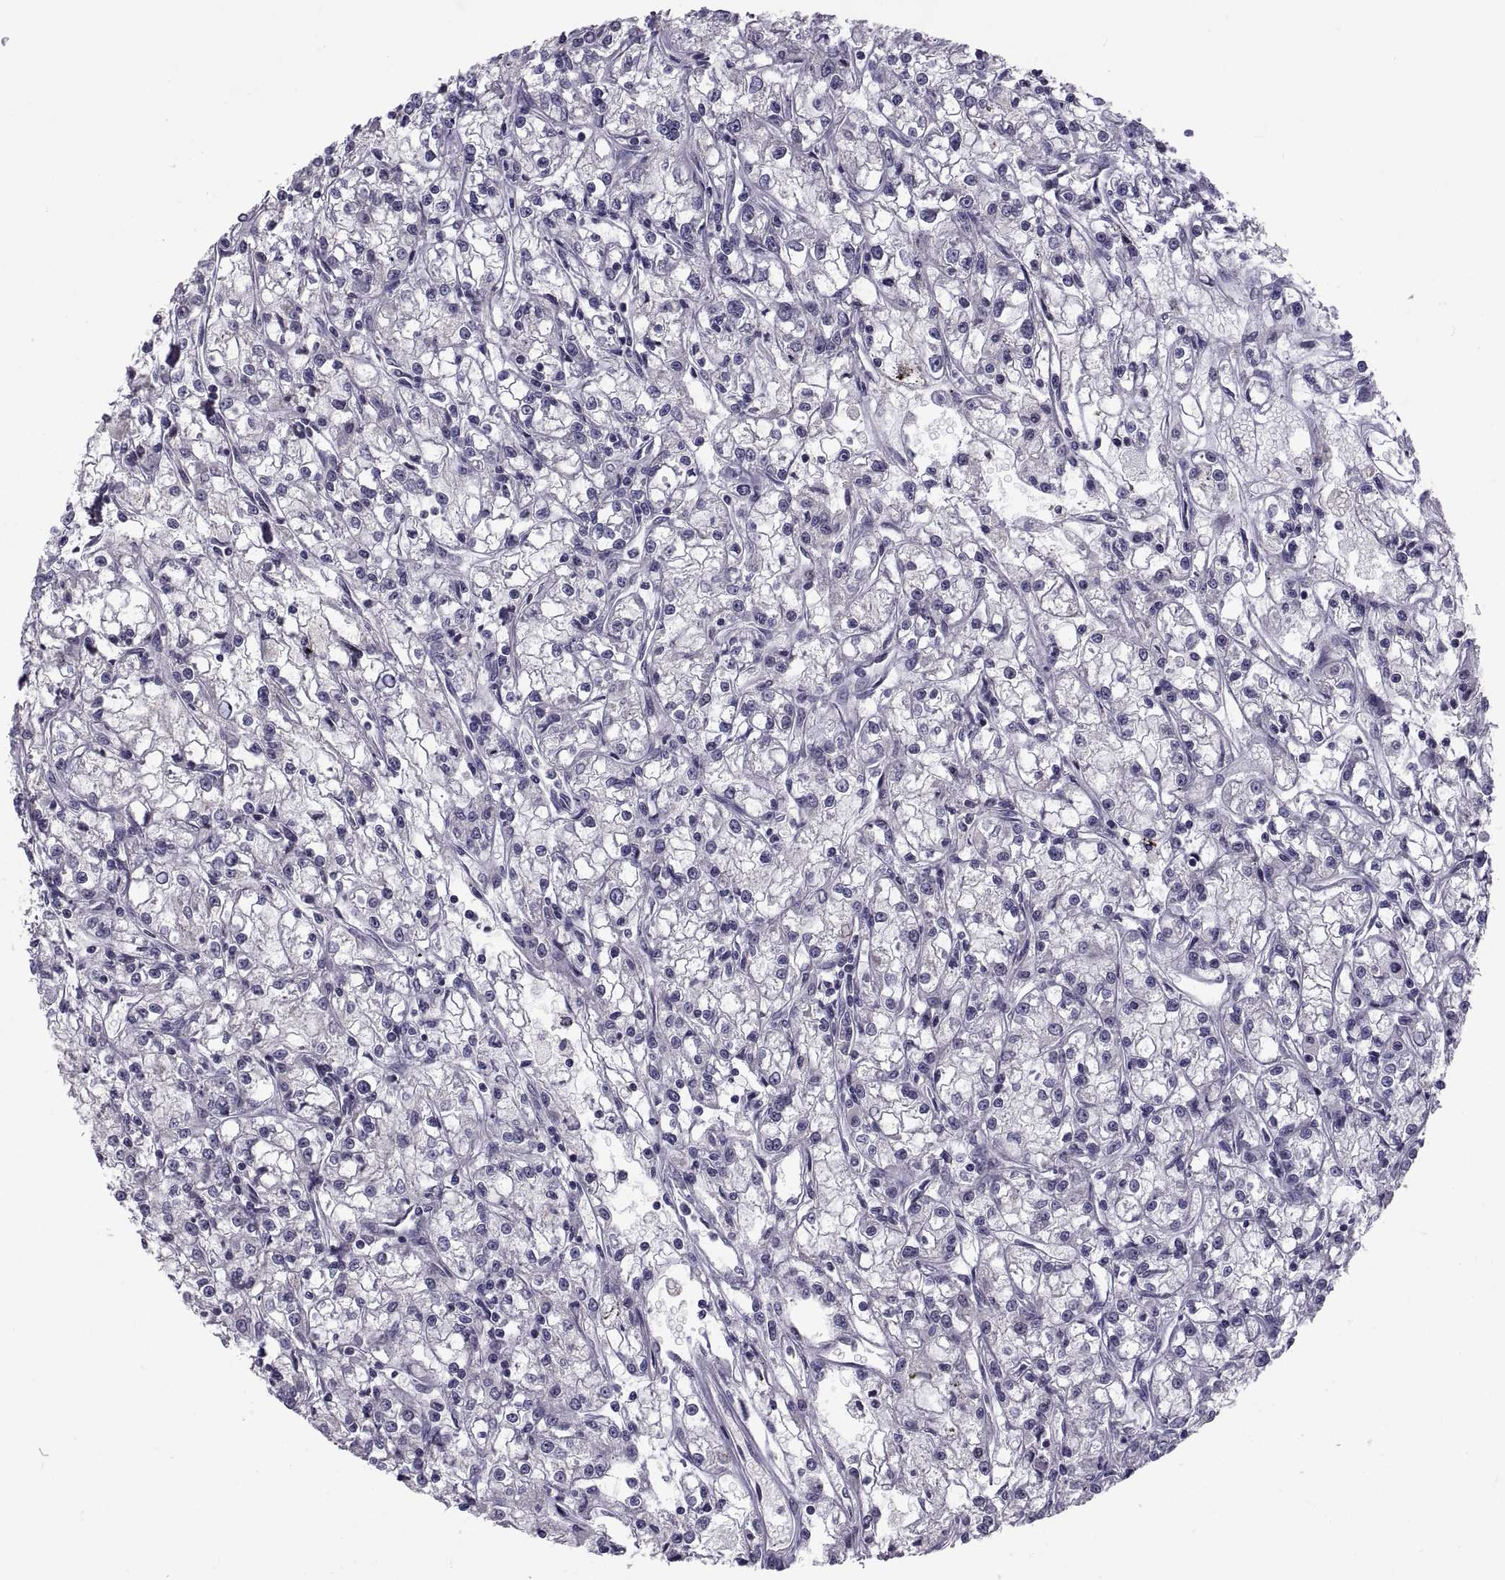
{"staining": {"intensity": "negative", "quantity": "none", "location": "none"}, "tissue": "renal cancer", "cell_type": "Tumor cells", "image_type": "cancer", "snomed": [{"axis": "morphology", "description": "Adenocarcinoma, NOS"}, {"axis": "topography", "description": "Kidney"}], "caption": "Renal cancer (adenocarcinoma) stained for a protein using IHC demonstrates no positivity tumor cells.", "gene": "NPTX2", "patient": {"sex": "female", "age": 59}}